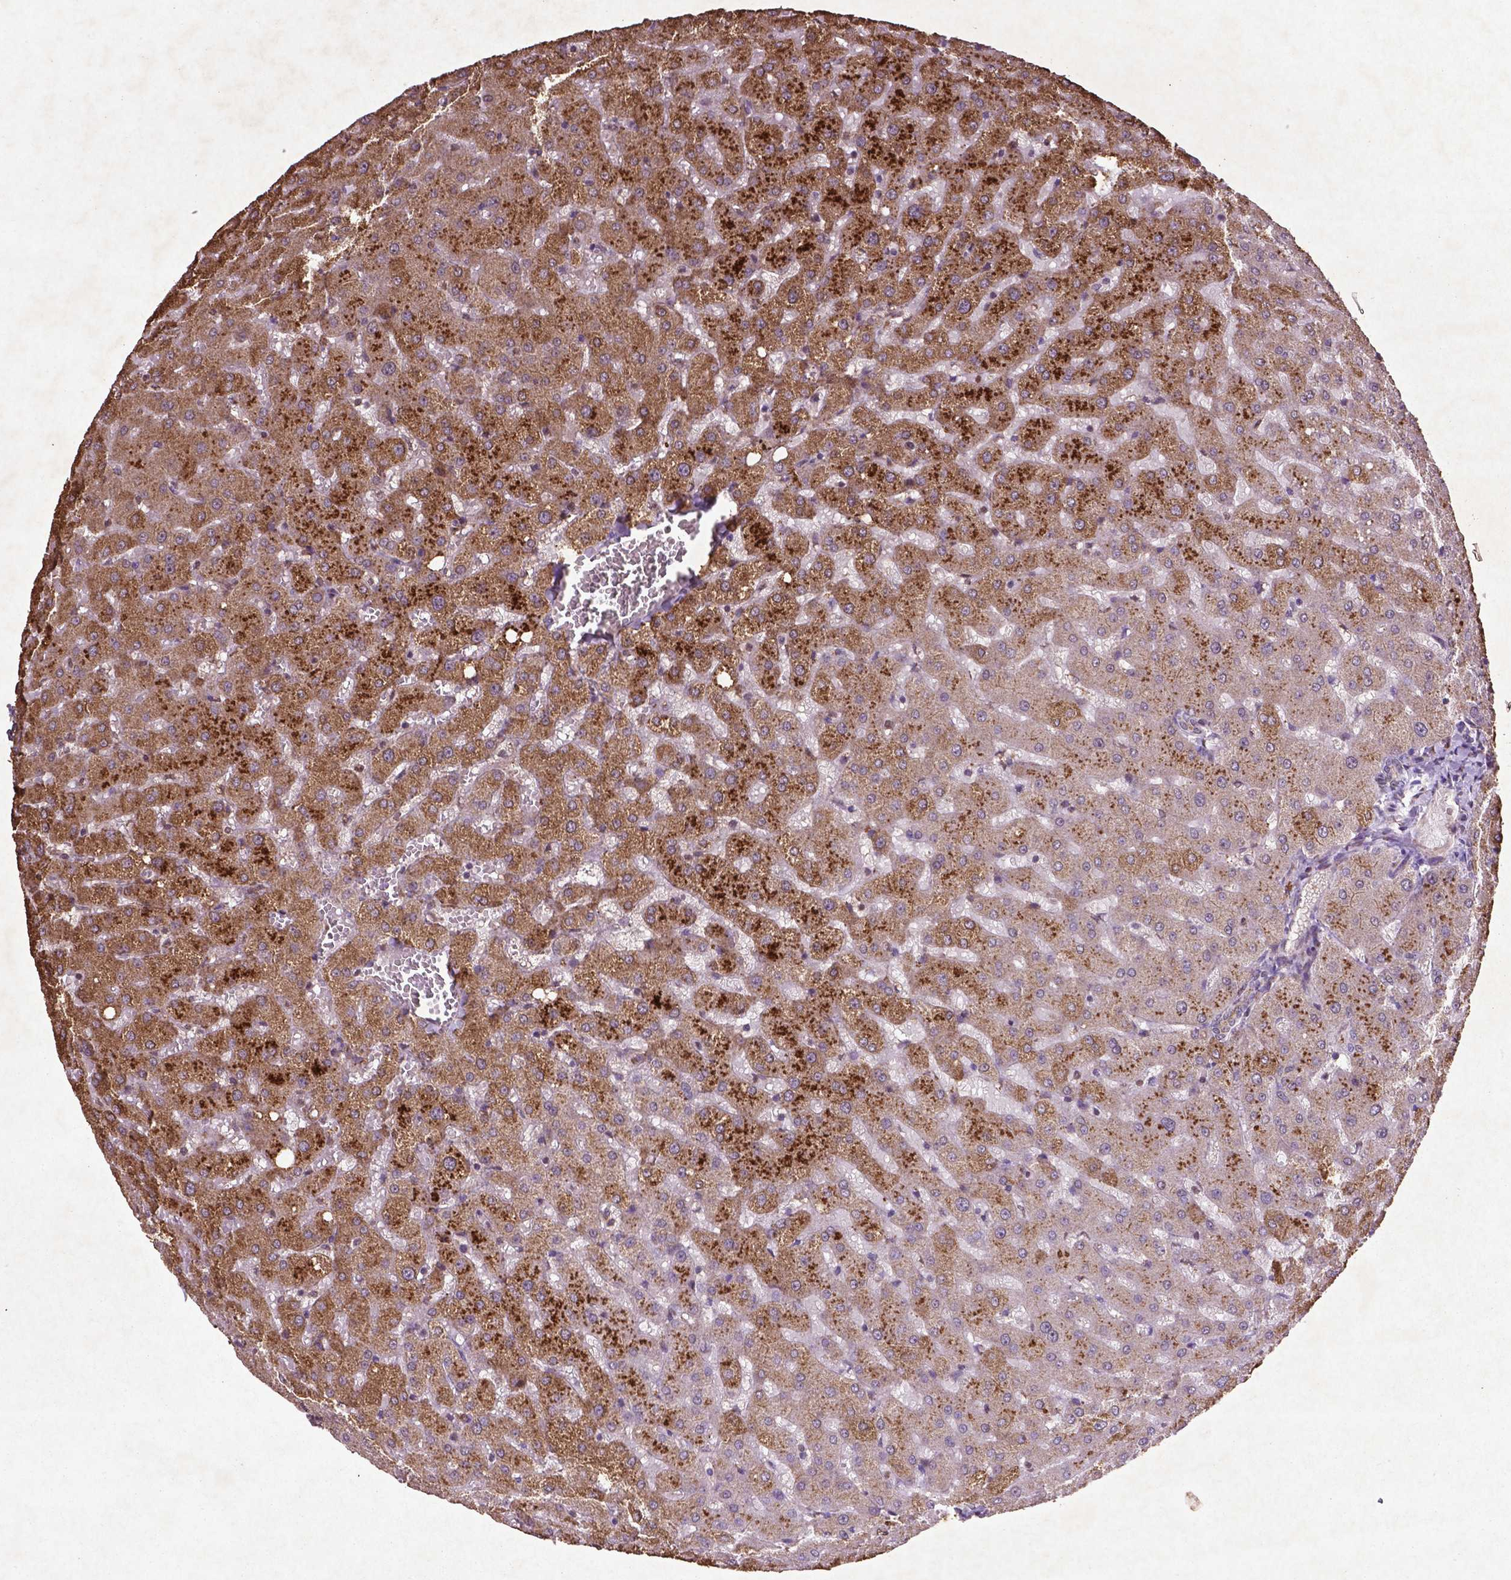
{"staining": {"intensity": "negative", "quantity": "none", "location": "none"}, "tissue": "liver", "cell_type": "Cholangiocytes", "image_type": "normal", "snomed": [{"axis": "morphology", "description": "Normal tissue, NOS"}, {"axis": "topography", "description": "Liver"}], "caption": "Immunohistochemistry photomicrograph of benign liver: human liver stained with DAB (3,3'-diaminobenzidine) shows no significant protein staining in cholangiocytes.", "gene": "MTOR", "patient": {"sex": "female", "age": 50}}